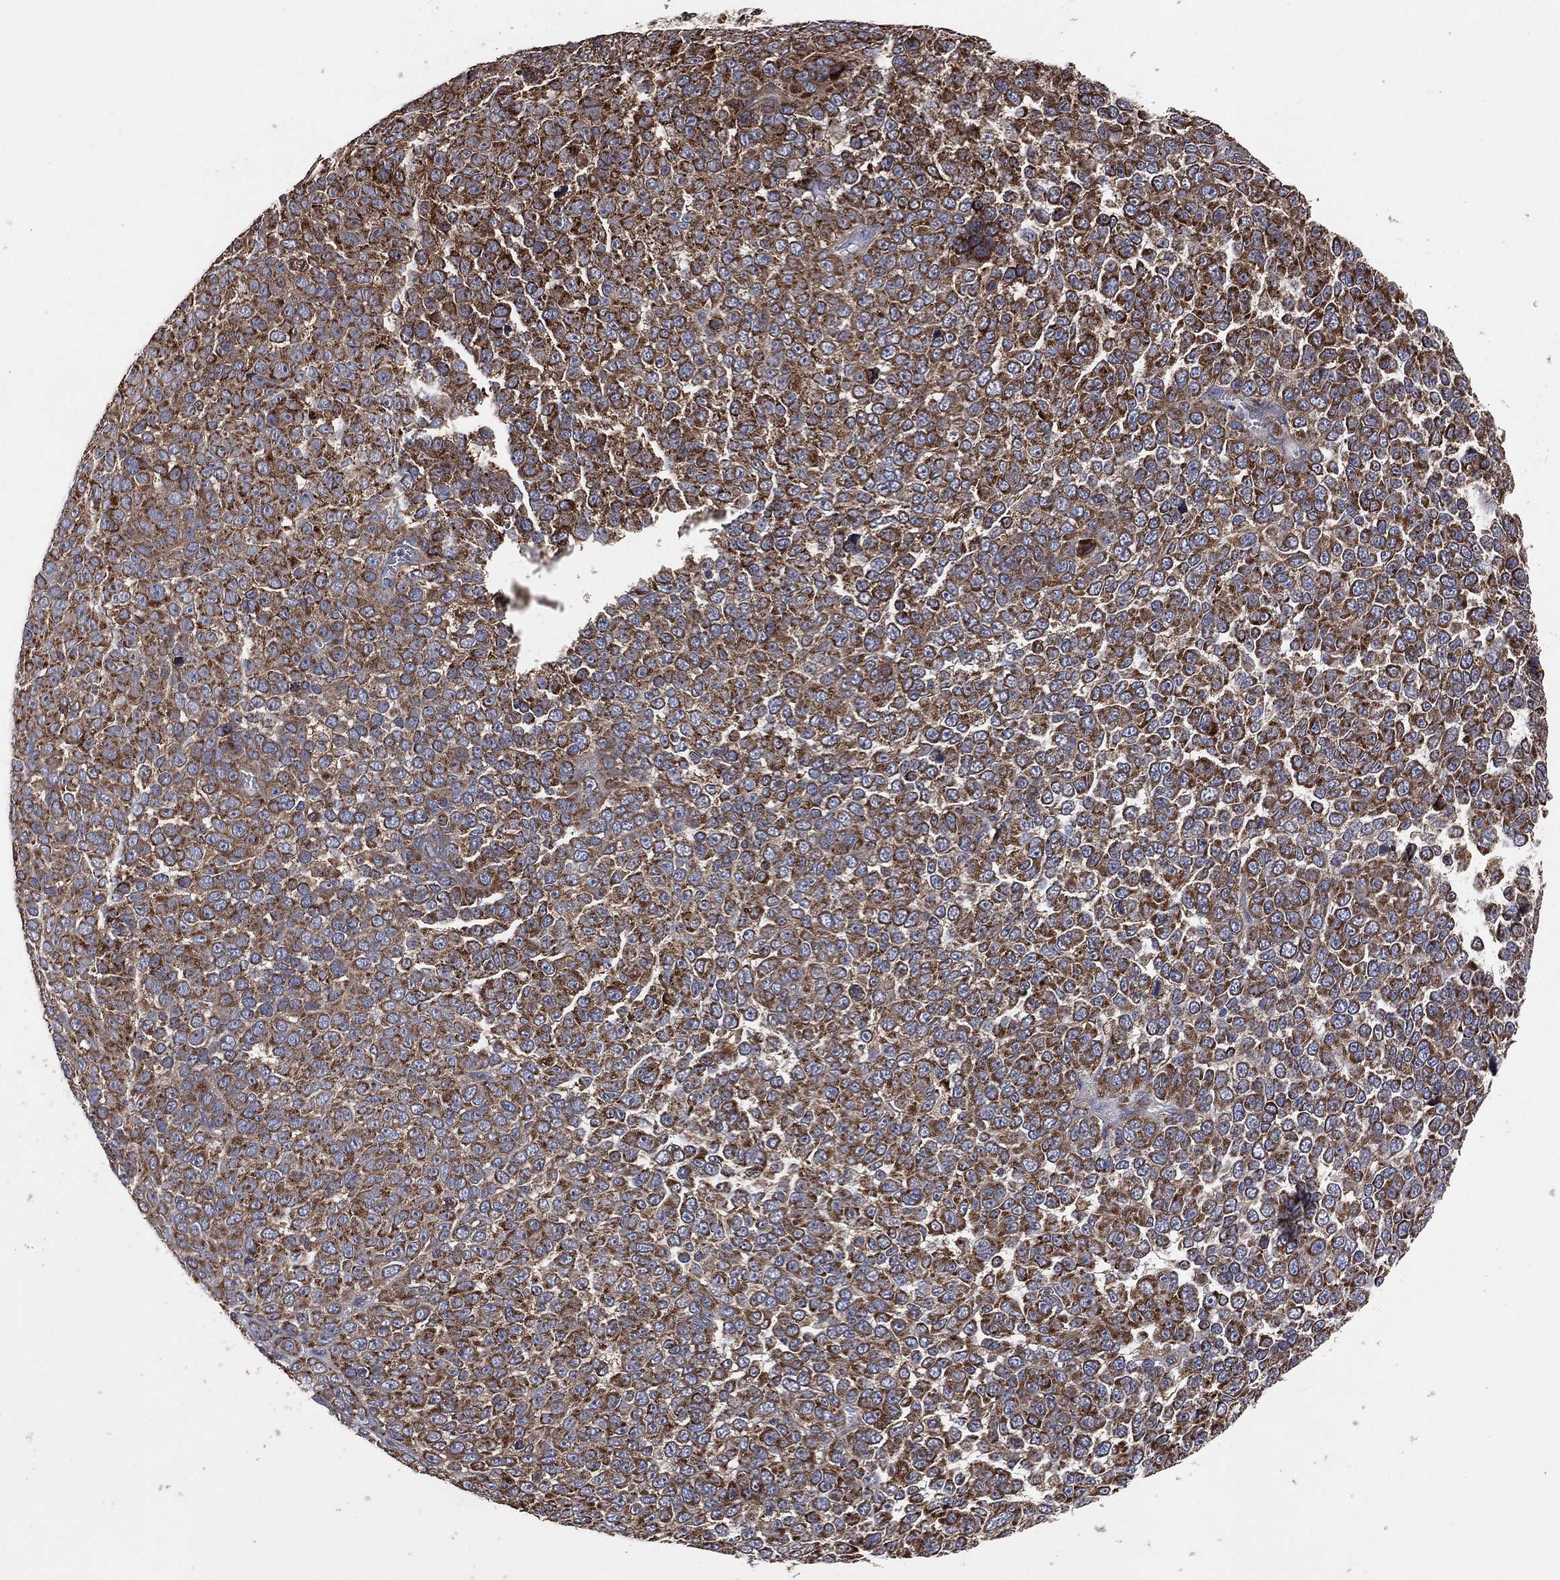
{"staining": {"intensity": "strong", "quantity": "25%-75%", "location": "cytoplasmic/membranous"}, "tissue": "melanoma", "cell_type": "Tumor cells", "image_type": "cancer", "snomed": [{"axis": "morphology", "description": "Malignant melanoma, NOS"}, {"axis": "topography", "description": "Skin"}], "caption": "Immunohistochemical staining of human melanoma displays strong cytoplasmic/membranous protein expression in approximately 25%-75% of tumor cells.", "gene": "LIMD1", "patient": {"sex": "female", "age": 95}}